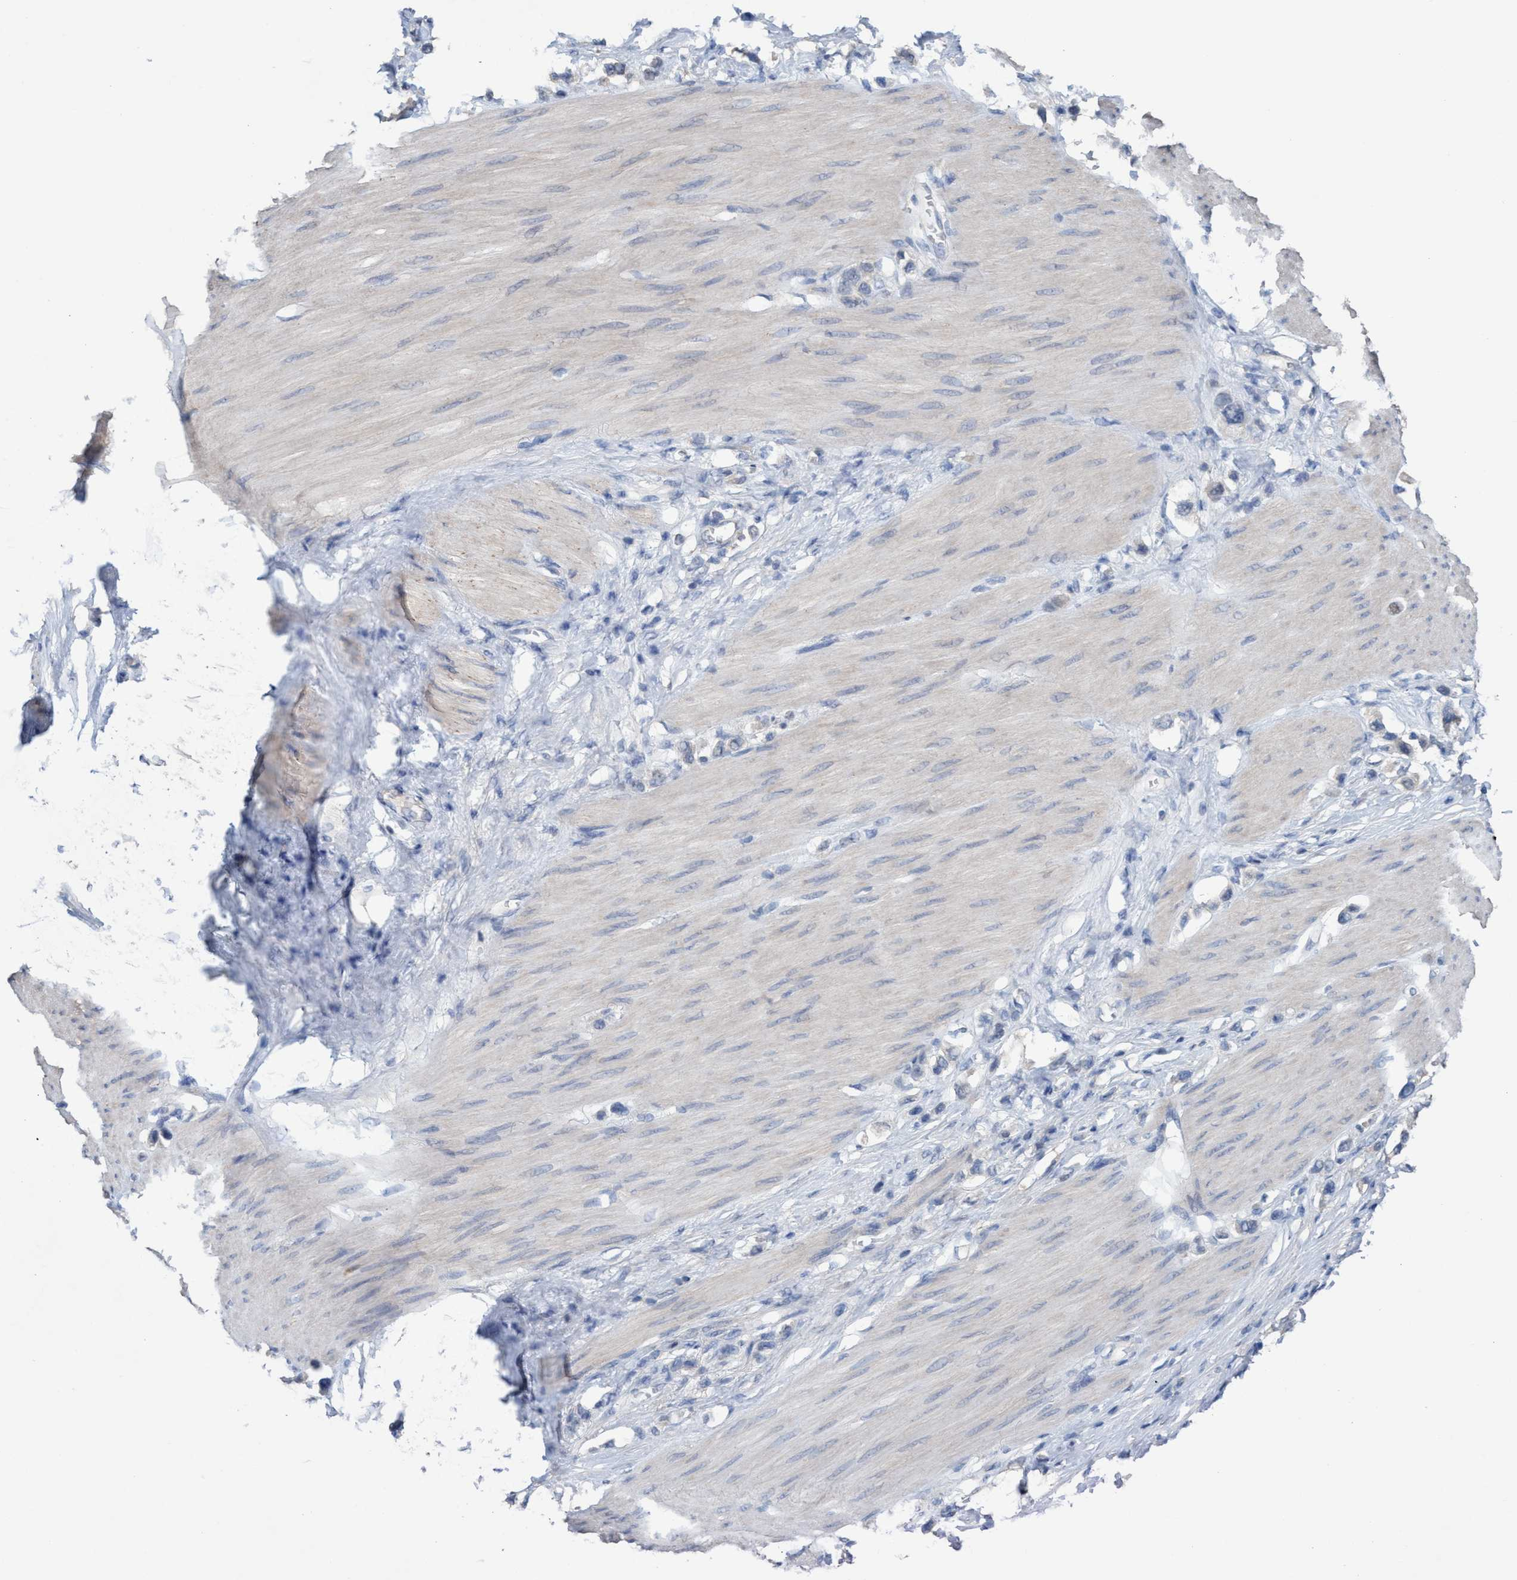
{"staining": {"intensity": "negative", "quantity": "none", "location": "none"}, "tissue": "stomach cancer", "cell_type": "Tumor cells", "image_type": "cancer", "snomed": [{"axis": "morphology", "description": "Adenocarcinoma, NOS"}, {"axis": "topography", "description": "Stomach"}], "caption": "IHC image of neoplastic tissue: human adenocarcinoma (stomach) stained with DAB reveals no significant protein positivity in tumor cells. (DAB immunohistochemistry with hematoxylin counter stain).", "gene": "GLOD4", "patient": {"sex": "female", "age": 65}}